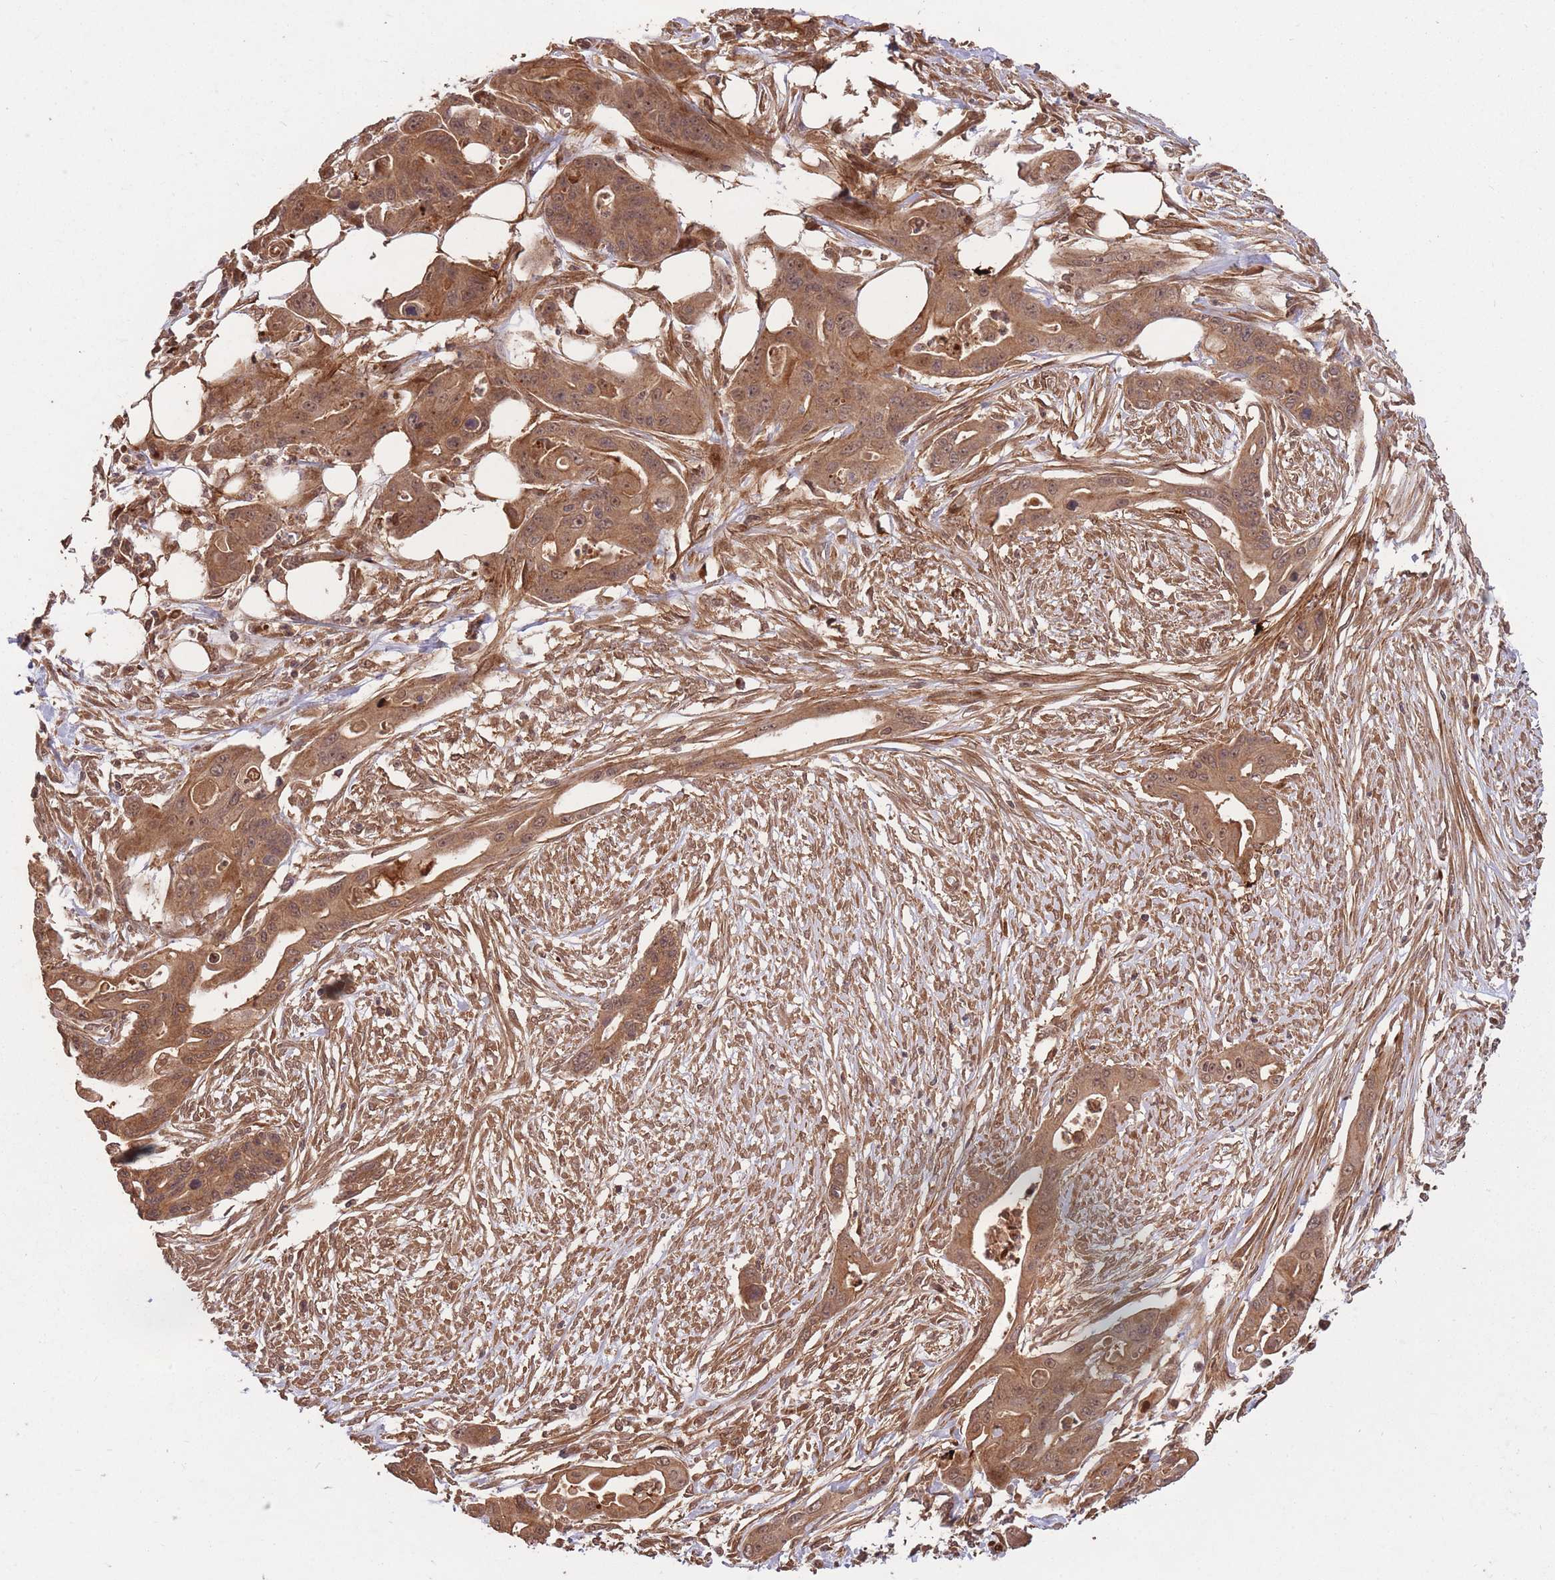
{"staining": {"intensity": "moderate", "quantity": ">75%", "location": "cytoplasmic/membranous,nuclear"}, "tissue": "ovarian cancer", "cell_type": "Tumor cells", "image_type": "cancer", "snomed": [{"axis": "morphology", "description": "Cystadenocarcinoma, mucinous, NOS"}, {"axis": "topography", "description": "Ovary"}], "caption": "Immunohistochemical staining of human ovarian mucinous cystadenocarcinoma exhibits medium levels of moderate cytoplasmic/membranous and nuclear staining in approximately >75% of tumor cells.", "gene": "ERBB3", "patient": {"sex": "female", "age": 70}}